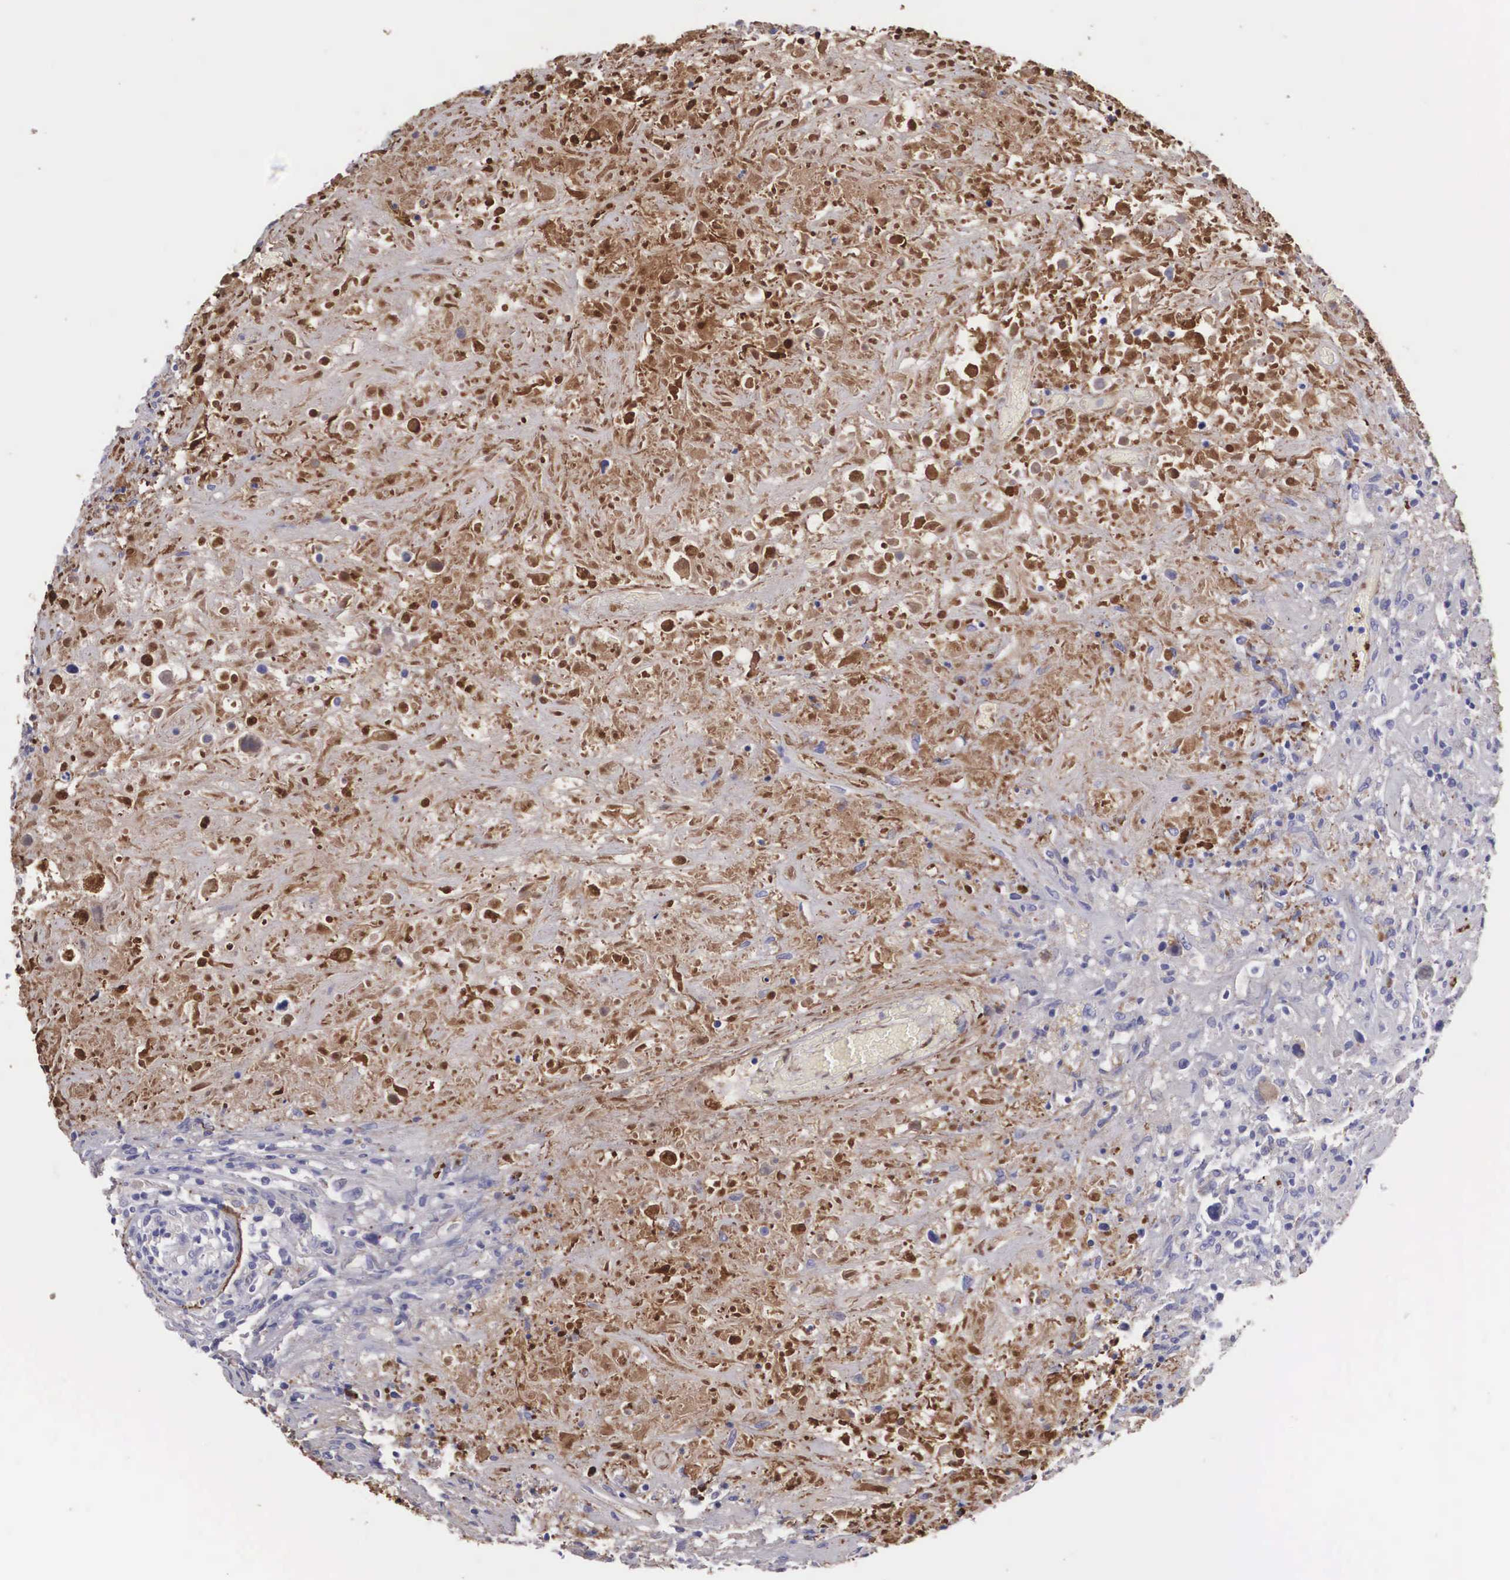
{"staining": {"intensity": "strong", "quantity": ">75%", "location": "cytoplasmic/membranous,nuclear"}, "tissue": "lymphoma", "cell_type": "Tumor cells", "image_type": "cancer", "snomed": [{"axis": "morphology", "description": "Hodgkin's disease, NOS"}, {"axis": "topography", "description": "Lymph node"}], "caption": "Immunohistochemical staining of lymphoma demonstrates high levels of strong cytoplasmic/membranous and nuclear staining in about >75% of tumor cells.", "gene": "CLU", "patient": {"sex": "male", "age": 46}}